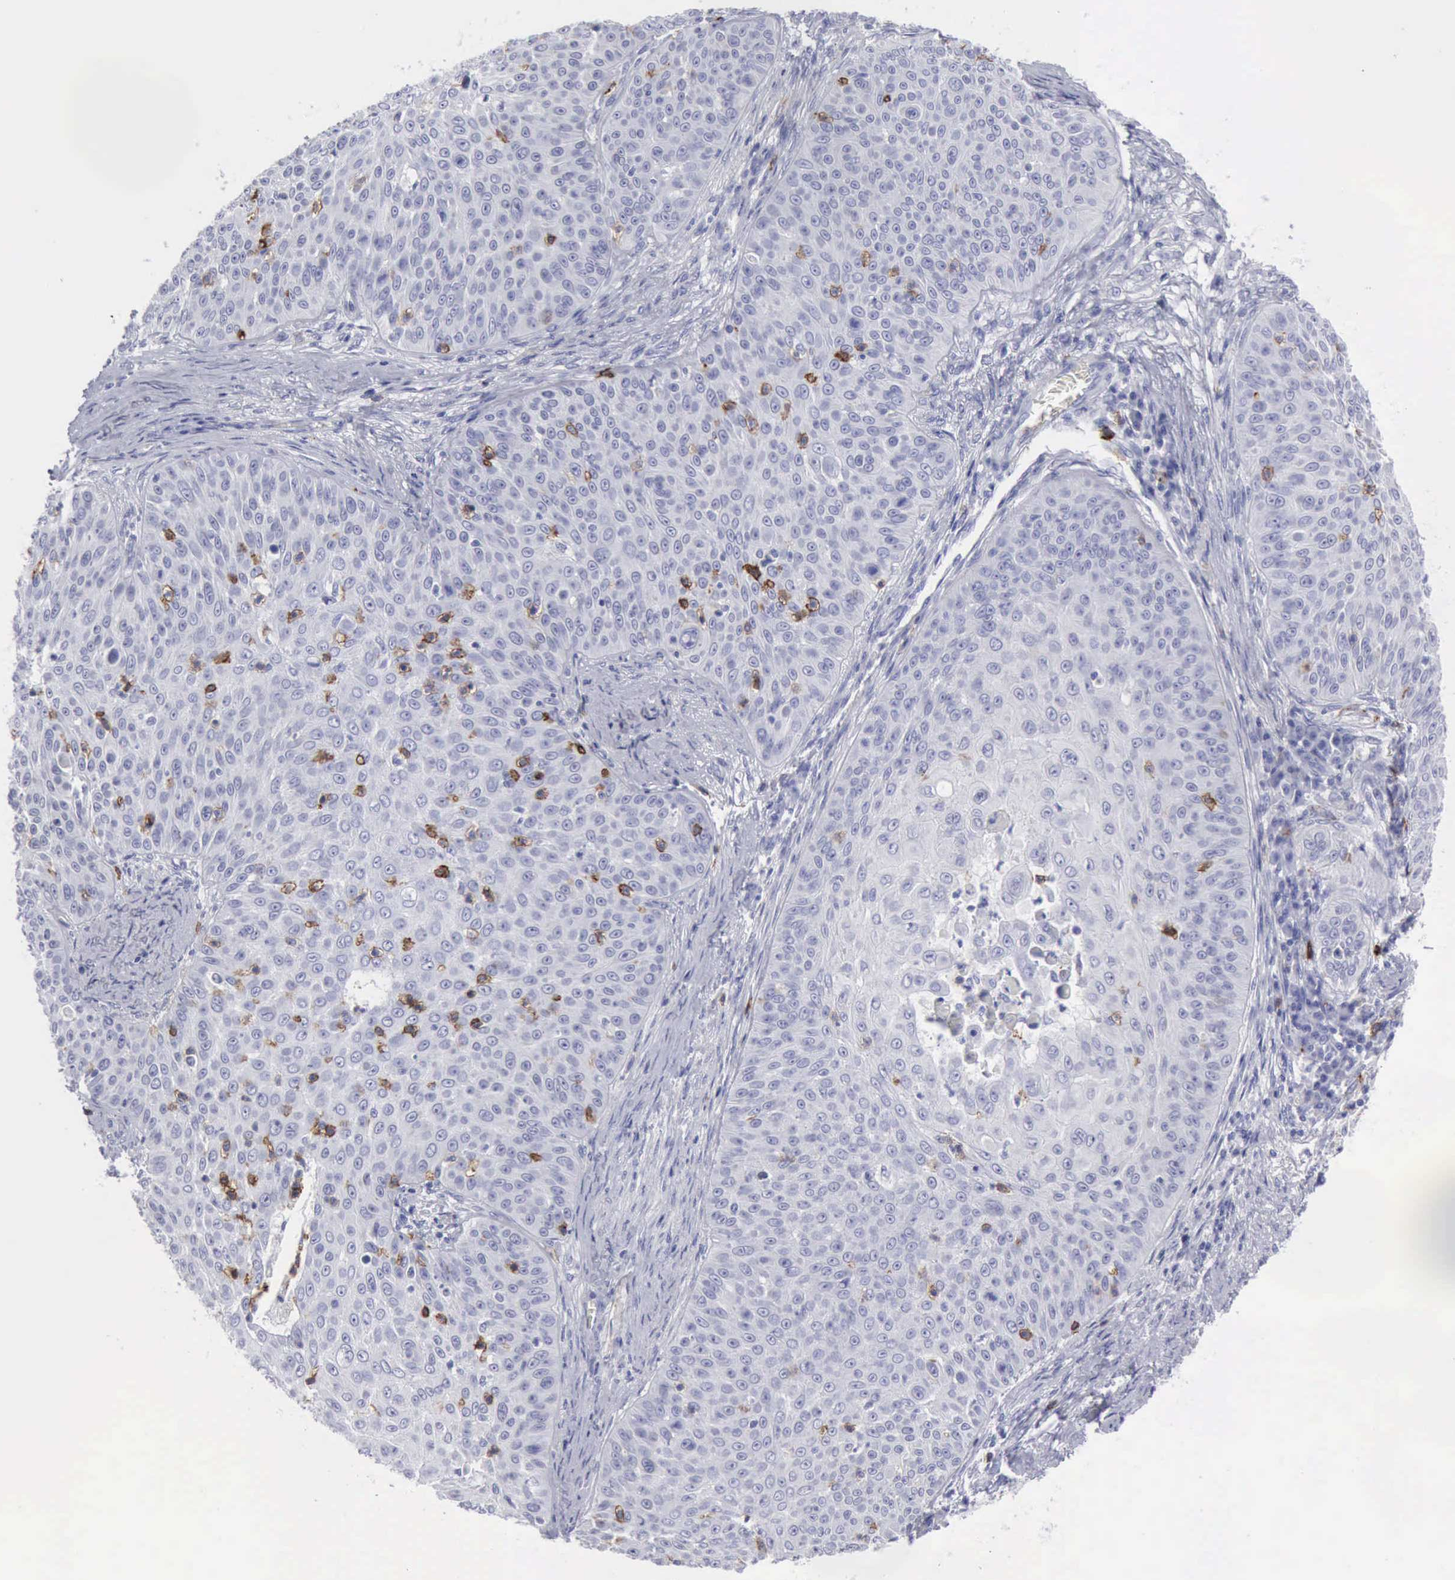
{"staining": {"intensity": "moderate", "quantity": "<25%", "location": "cytoplasmic/membranous"}, "tissue": "skin cancer", "cell_type": "Tumor cells", "image_type": "cancer", "snomed": [{"axis": "morphology", "description": "Squamous cell carcinoma, NOS"}, {"axis": "topography", "description": "Skin"}], "caption": "Immunohistochemistry histopathology image of neoplastic tissue: squamous cell carcinoma (skin) stained using IHC demonstrates low levels of moderate protein expression localized specifically in the cytoplasmic/membranous of tumor cells, appearing as a cytoplasmic/membranous brown color.", "gene": "NCAM1", "patient": {"sex": "male", "age": 82}}